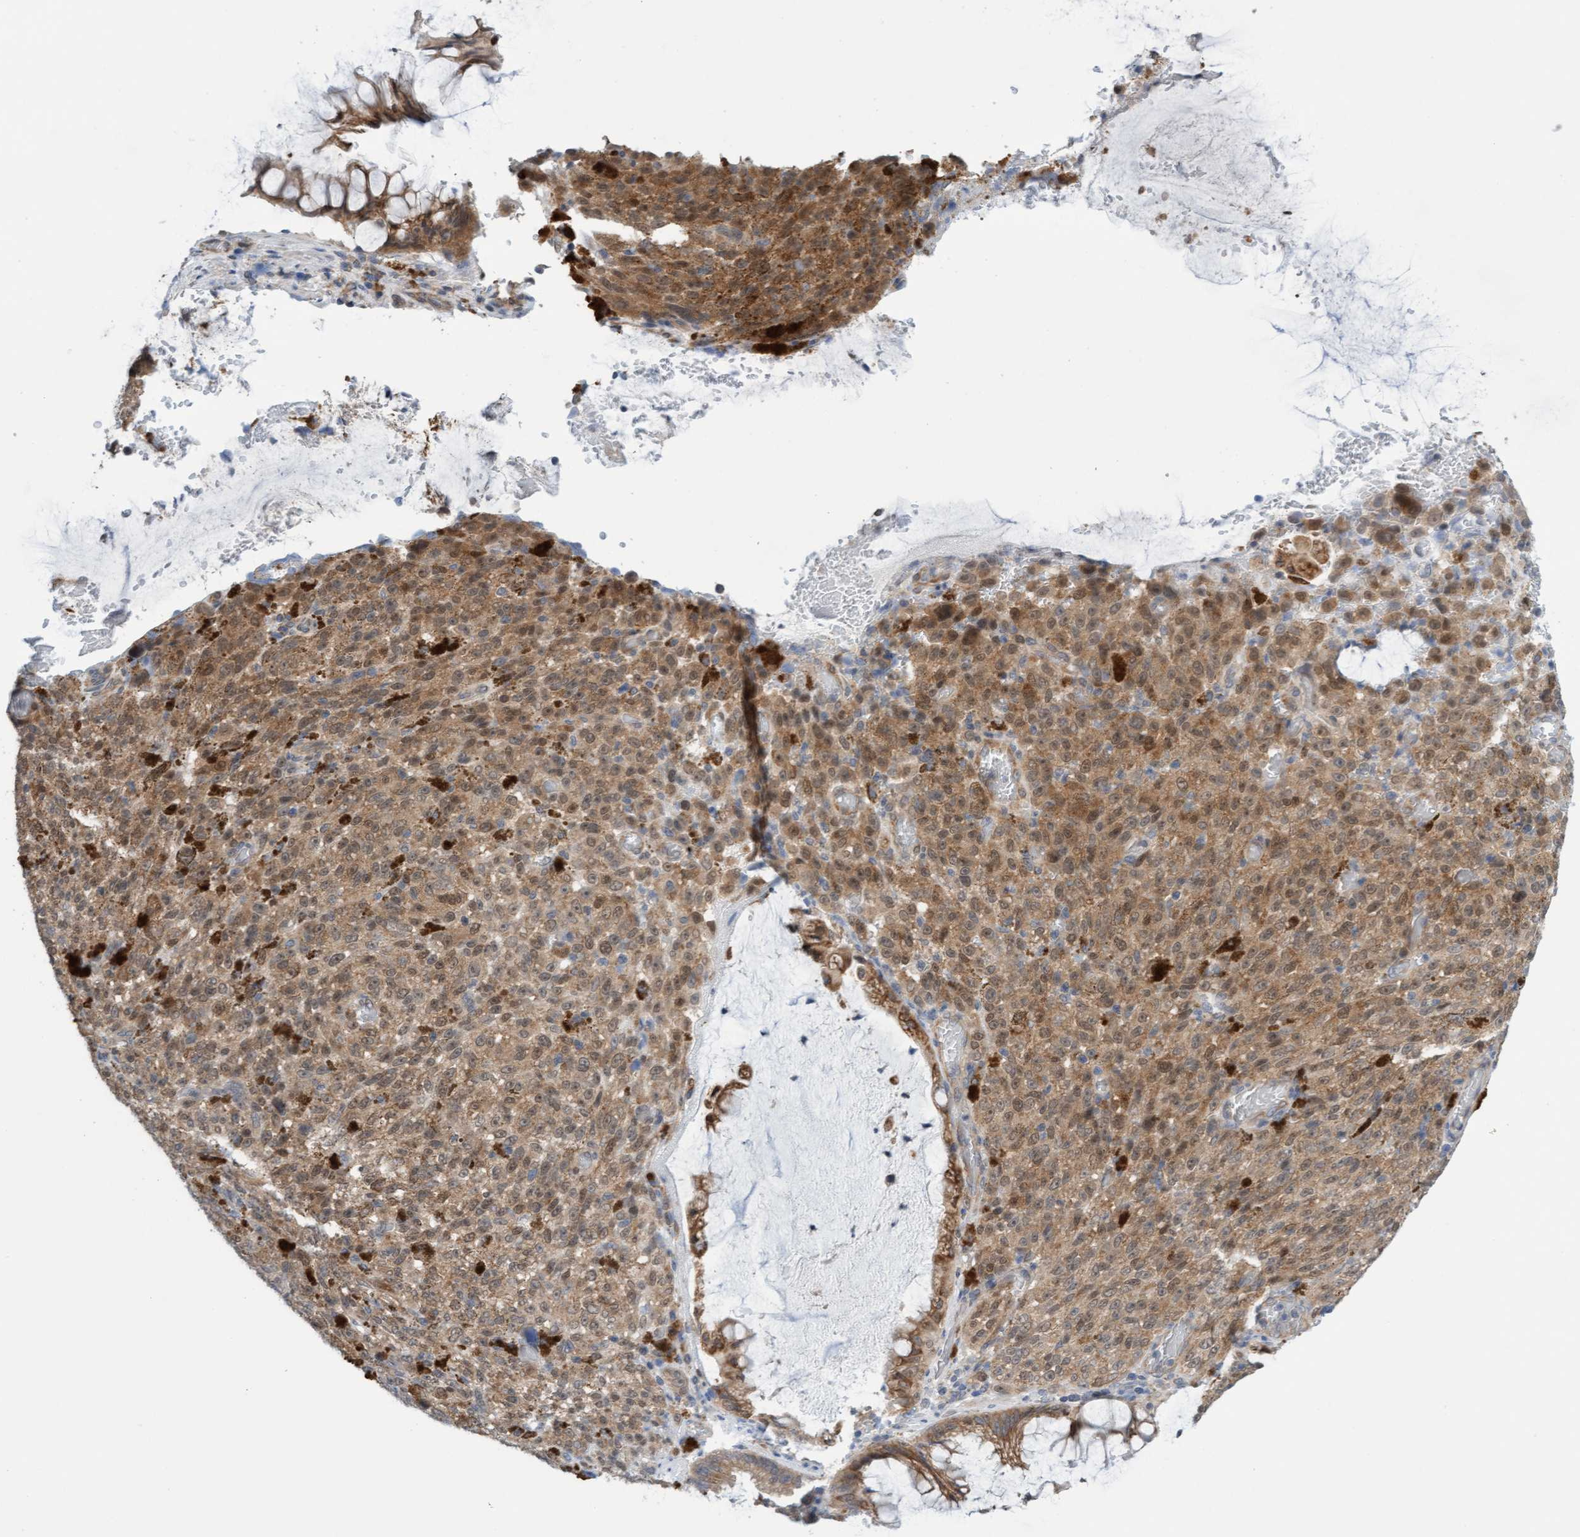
{"staining": {"intensity": "moderate", "quantity": ">75%", "location": "cytoplasmic/membranous"}, "tissue": "melanoma", "cell_type": "Tumor cells", "image_type": "cancer", "snomed": [{"axis": "morphology", "description": "Malignant melanoma, NOS"}, {"axis": "topography", "description": "Rectum"}], "caption": "This image exhibits IHC staining of human malignant melanoma, with medium moderate cytoplasmic/membranous staining in about >75% of tumor cells.", "gene": "AMZ2", "patient": {"sex": "female", "age": 81}}